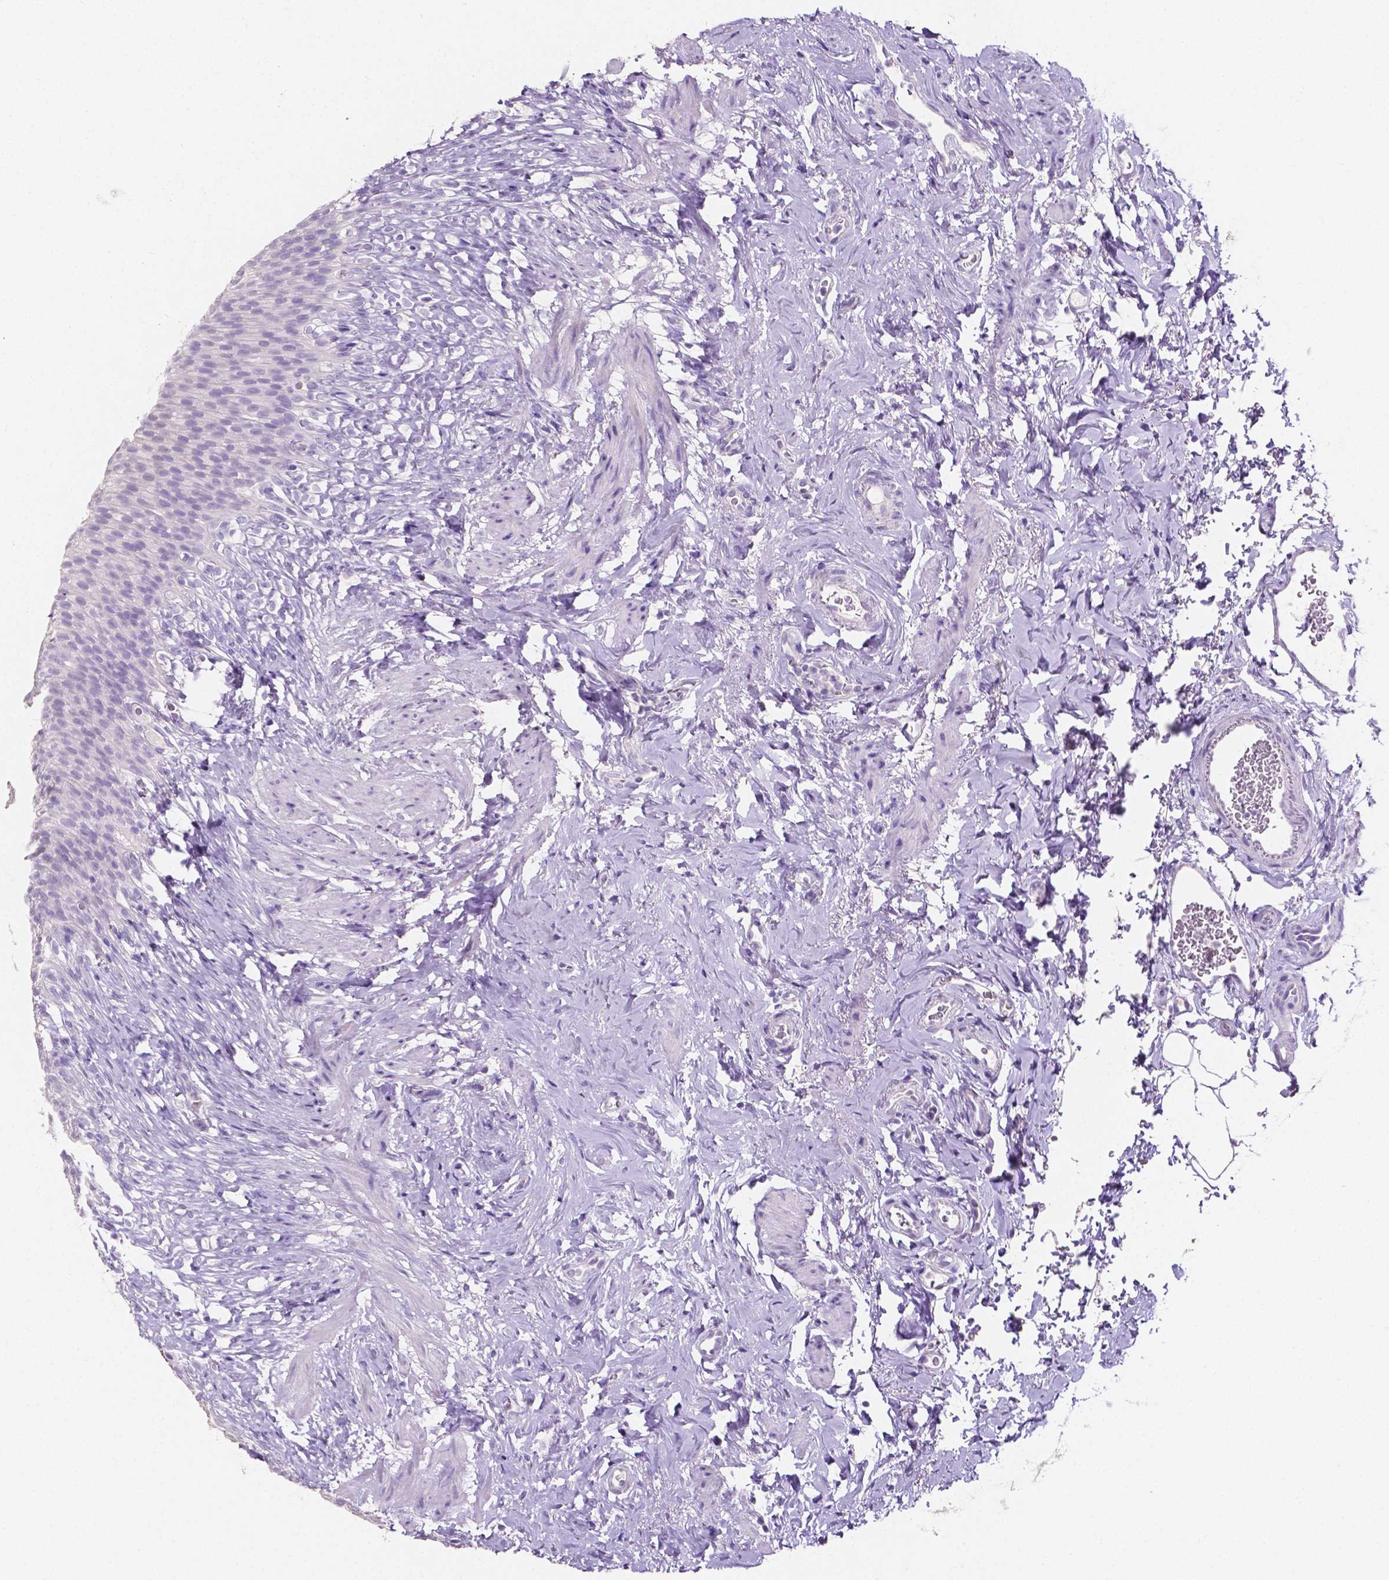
{"staining": {"intensity": "moderate", "quantity": "<25%", "location": "cytoplasmic/membranous,nuclear"}, "tissue": "urinary bladder", "cell_type": "Urothelial cells", "image_type": "normal", "snomed": [{"axis": "morphology", "description": "Normal tissue, NOS"}, {"axis": "topography", "description": "Urinary bladder"}, {"axis": "topography", "description": "Prostate"}], "caption": "Moderate cytoplasmic/membranous,nuclear staining is identified in approximately <25% of urothelial cells in unremarkable urinary bladder. The staining was performed using DAB, with brown indicating positive protein expression. Nuclei are stained blue with hematoxylin.", "gene": "SLC22A2", "patient": {"sex": "male", "age": 76}}